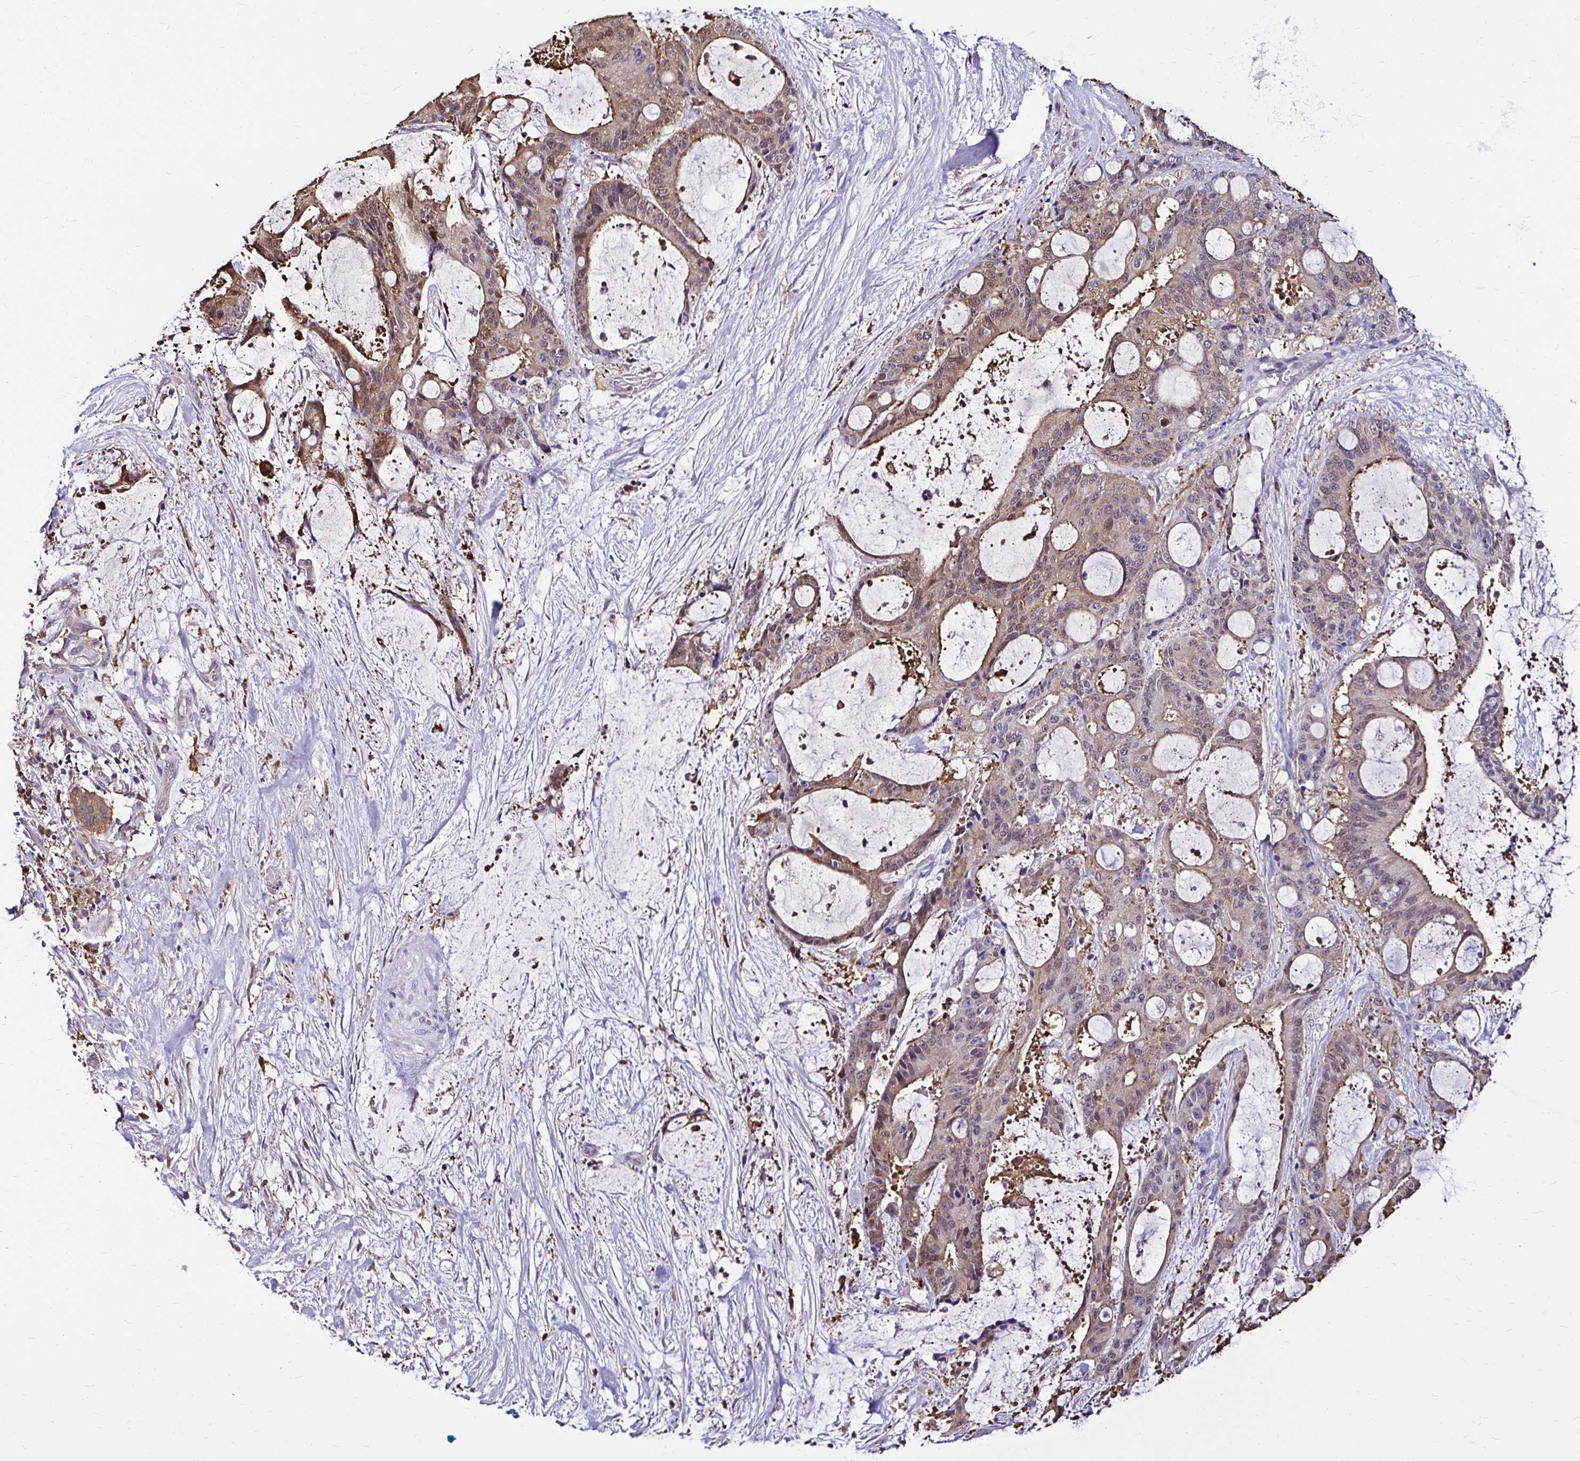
{"staining": {"intensity": "weak", "quantity": "25%-75%", "location": "cytoplasmic/membranous,nuclear"}, "tissue": "liver cancer", "cell_type": "Tumor cells", "image_type": "cancer", "snomed": [{"axis": "morphology", "description": "Normal tissue, NOS"}, {"axis": "morphology", "description": "Cholangiocarcinoma"}, {"axis": "topography", "description": "Liver"}, {"axis": "topography", "description": "Peripheral nerve tissue"}], "caption": "This micrograph exhibits immunohistochemistry (IHC) staining of cholangiocarcinoma (liver), with low weak cytoplasmic/membranous and nuclear expression in approximately 25%-75% of tumor cells.", "gene": "IDH1", "patient": {"sex": "female", "age": 73}}